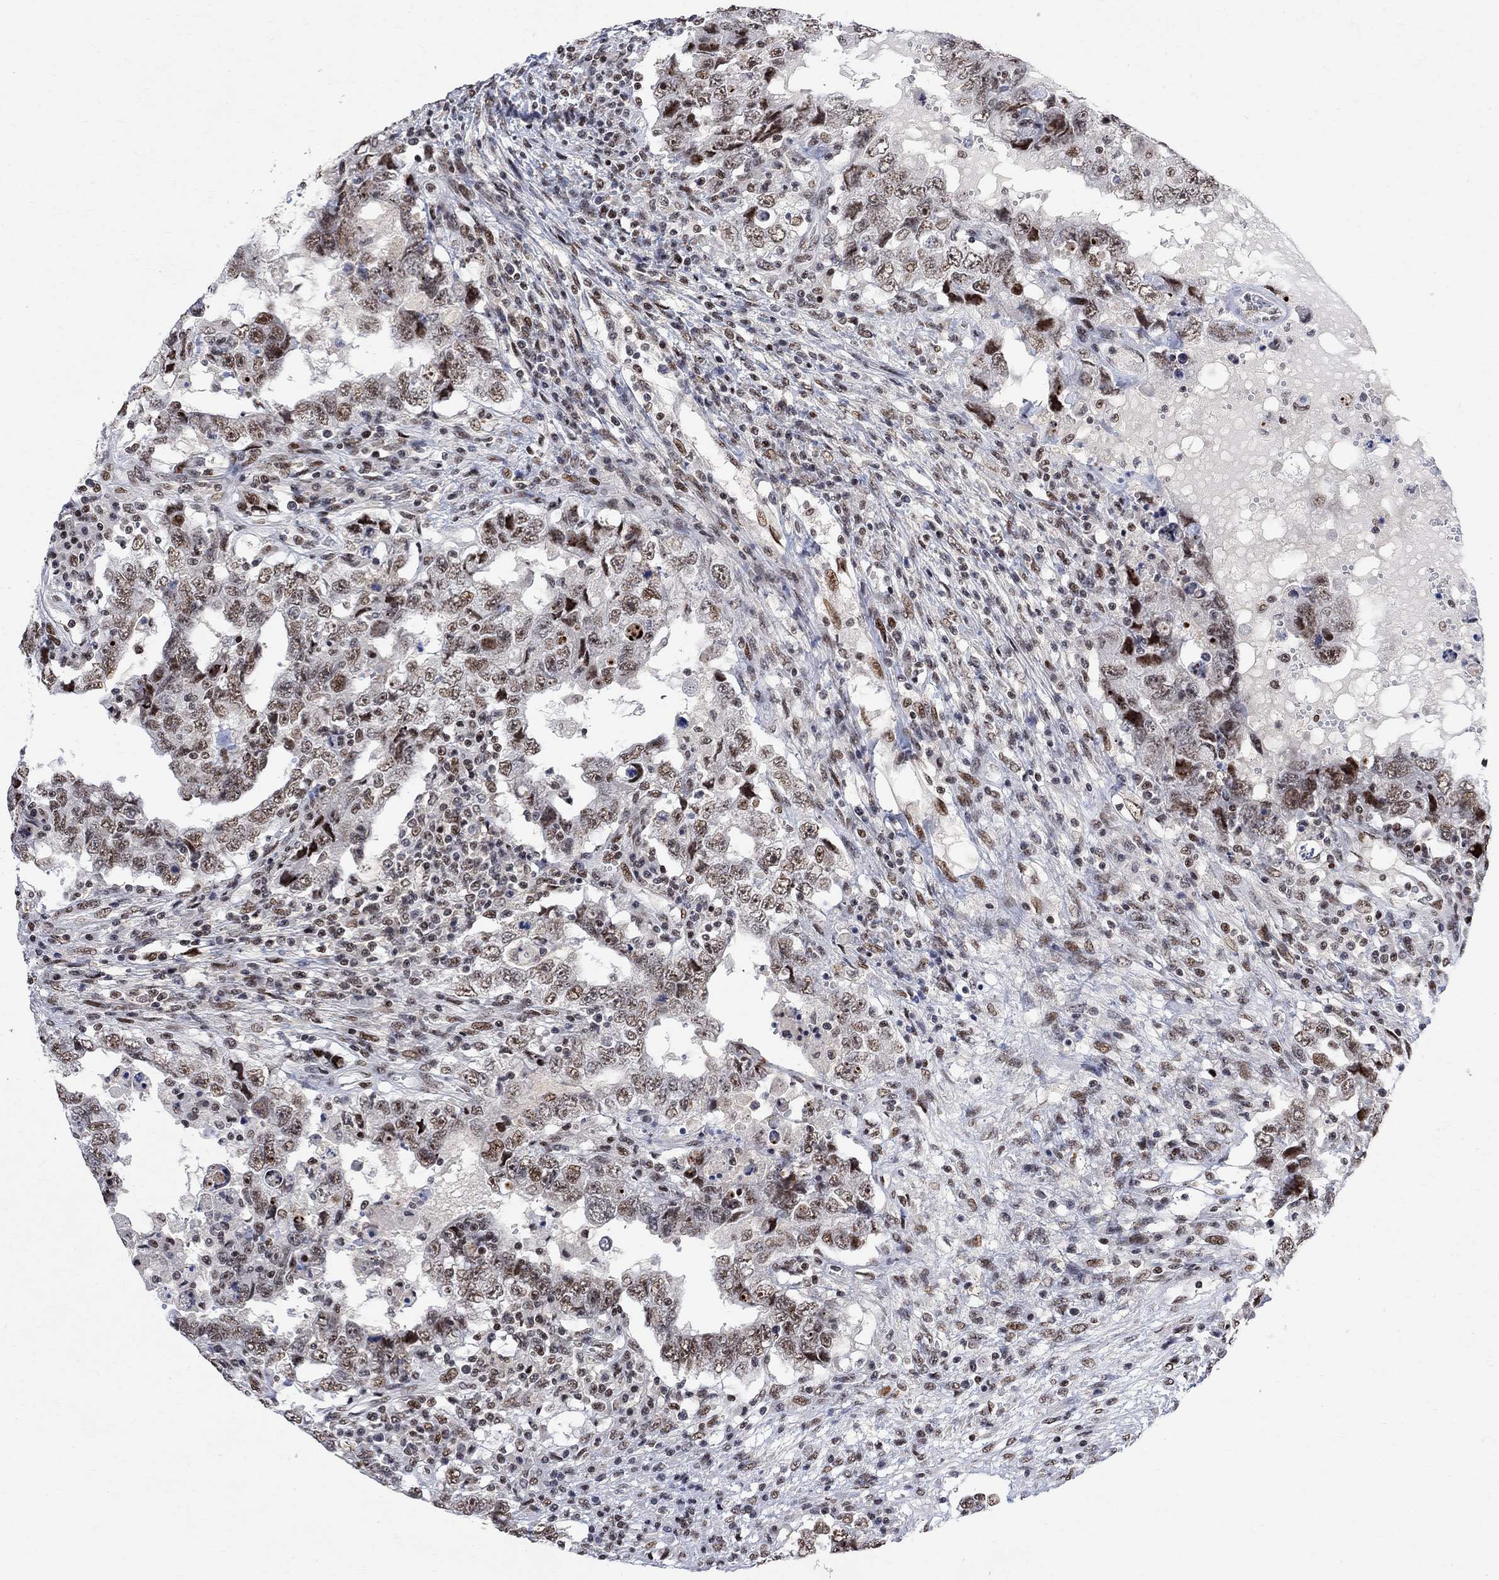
{"staining": {"intensity": "weak", "quantity": ">75%", "location": "nuclear"}, "tissue": "testis cancer", "cell_type": "Tumor cells", "image_type": "cancer", "snomed": [{"axis": "morphology", "description": "Carcinoma, Embryonal, NOS"}, {"axis": "topography", "description": "Testis"}], "caption": "Immunohistochemical staining of human testis embryonal carcinoma shows low levels of weak nuclear staining in approximately >75% of tumor cells.", "gene": "E4F1", "patient": {"sex": "male", "age": 26}}